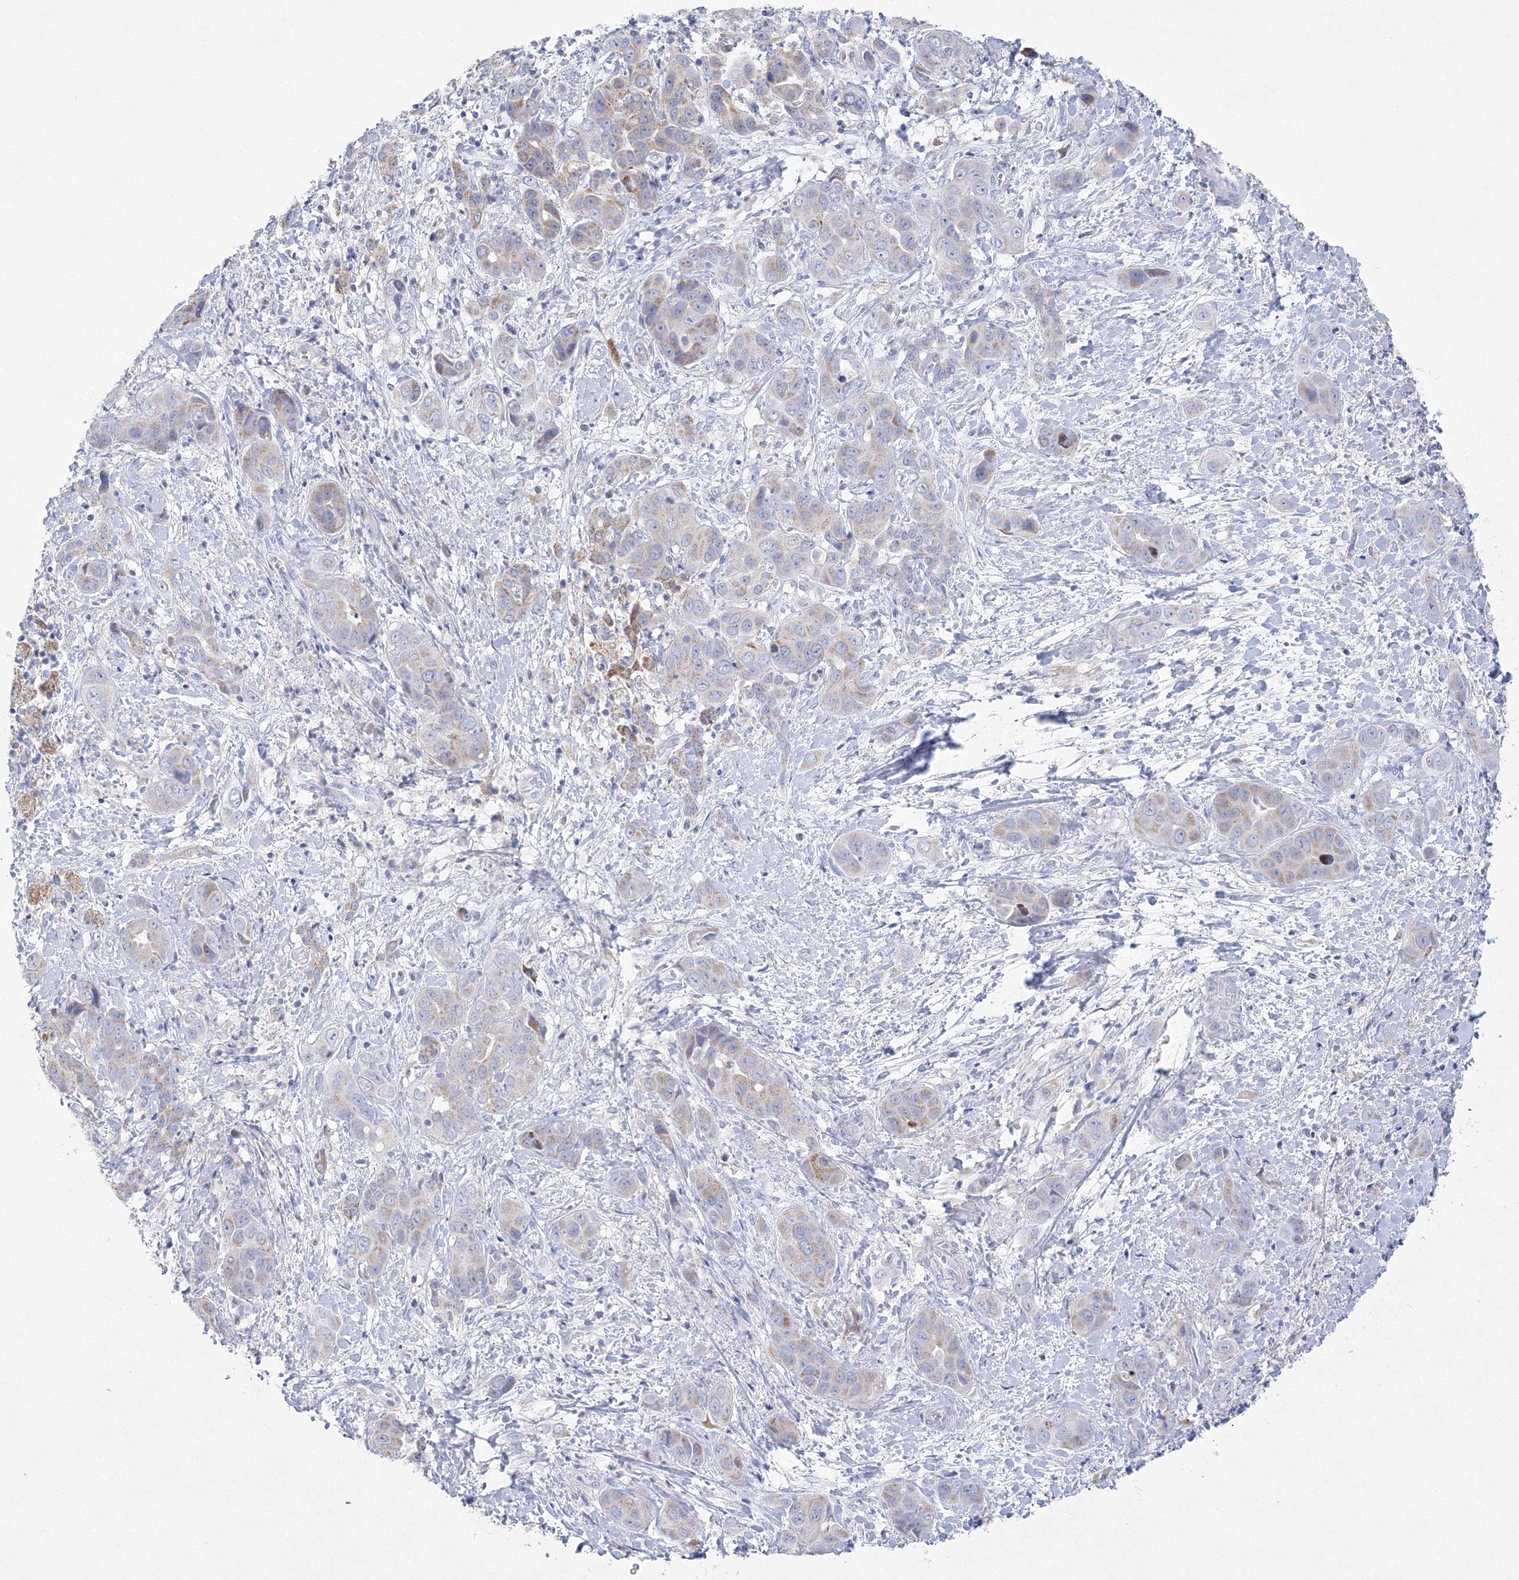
{"staining": {"intensity": "weak", "quantity": "<25%", "location": "cytoplasmic/membranous"}, "tissue": "liver cancer", "cell_type": "Tumor cells", "image_type": "cancer", "snomed": [{"axis": "morphology", "description": "Cholangiocarcinoma"}, {"axis": "topography", "description": "Liver"}], "caption": "DAB immunohistochemical staining of human liver cancer demonstrates no significant staining in tumor cells. The staining is performed using DAB (3,3'-diaminobenzidine) brown chromogen with nuclei counter-stained in using hematoxylin.", "gene": "NIPAL1", "patient": {"sex": "female", "age": 52}}